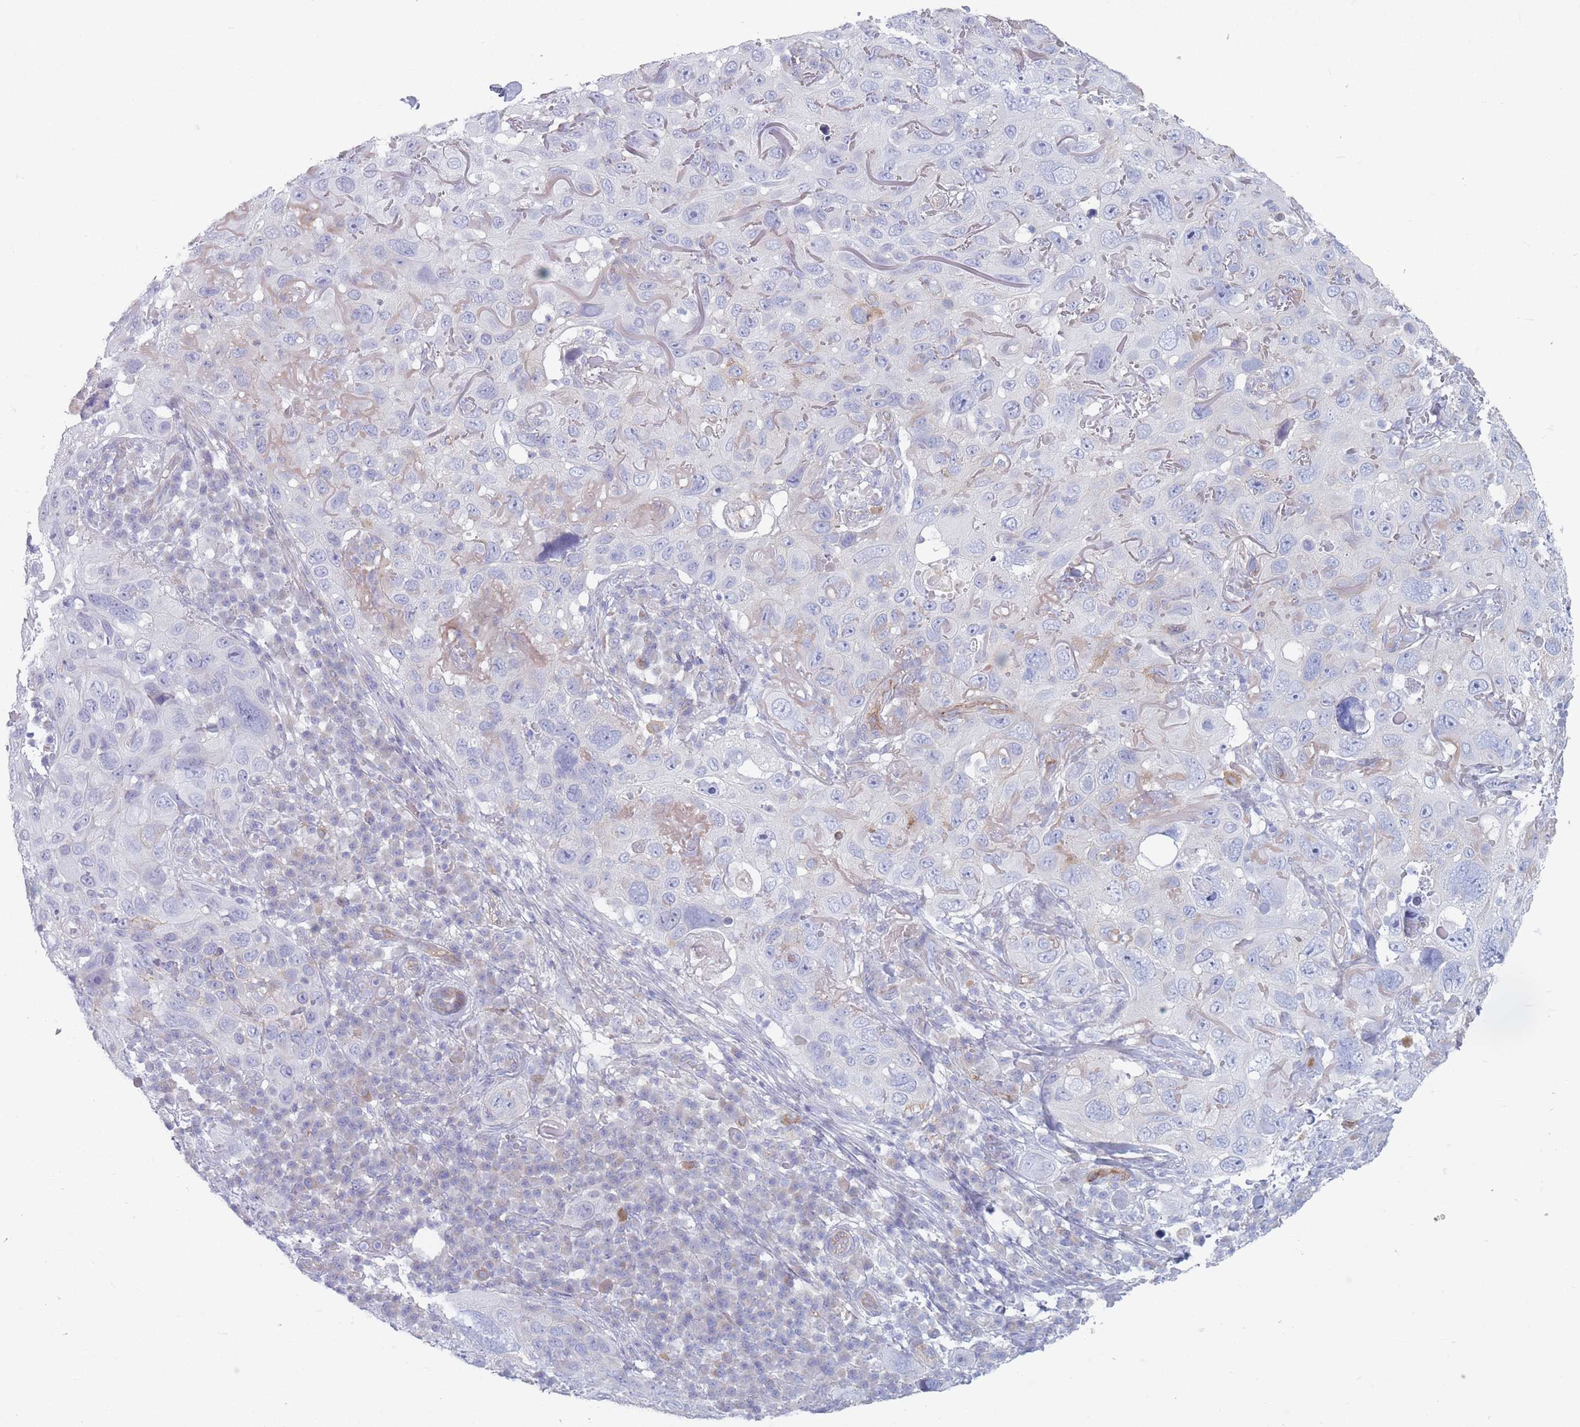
{"staining": {"intensity": "negative", "quantity": "none", "location": "none"}, "tissue": "skin cancer", "cell_type": "Tumor cells", "image_type": "cancer", "snomed": [{"axis": "morphology", "description": "Squamous cell carcinoma in situ, NOS"}, {"axis": "morphology", "description": "Squamous cell carcinoma, NOS"}, {"axis": "topography", "description": "Skin"}], "caption": "Skin squamous cell carcinoma stained for a protein using IHC exhibits no positivity tumor cells.", "gene": "PLPP1", "patient": {"sex": "male", "age": 93}}